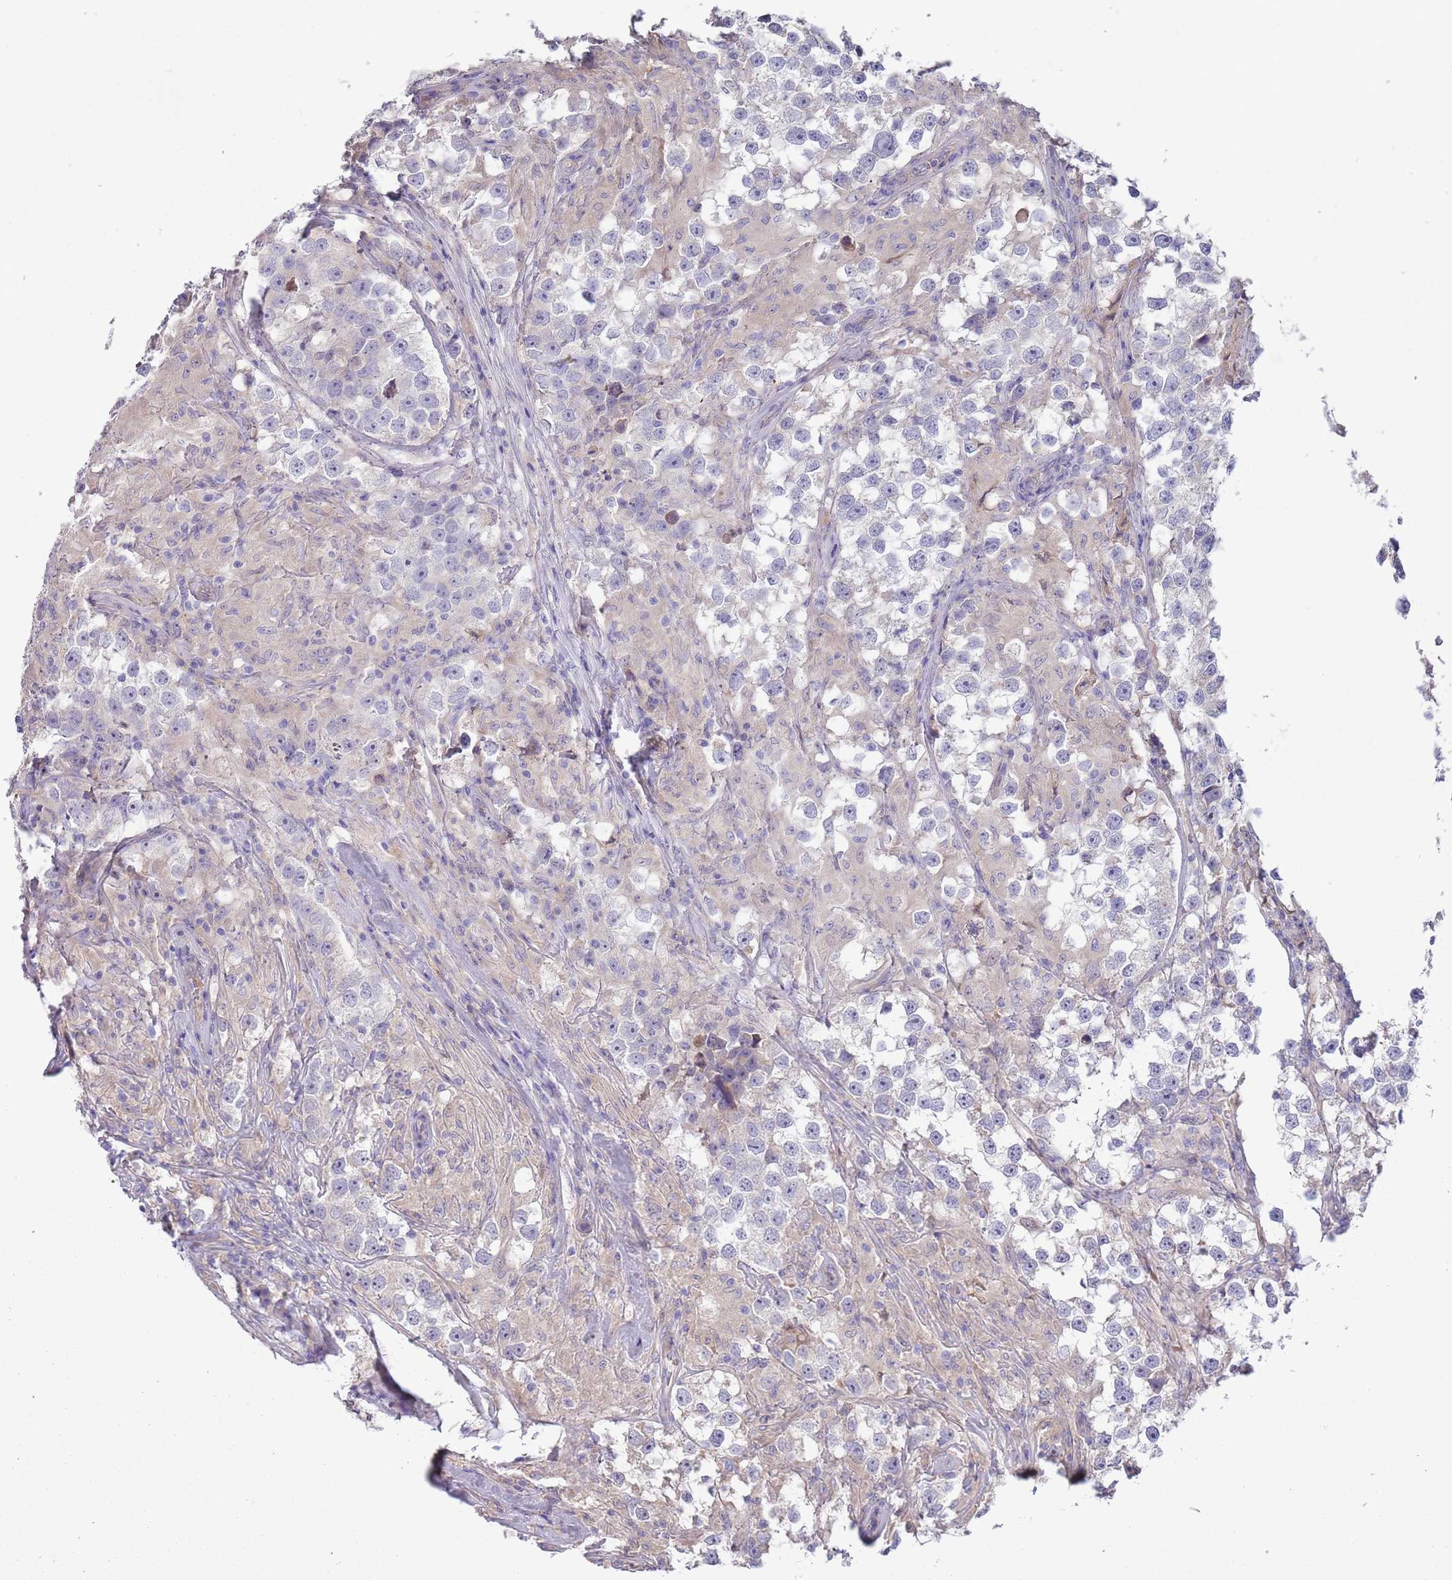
{"staining": {"intensity": "negative", "quantity": "none", "location": "none"}, "tissue": "testis cancer", "cell_type": "Tumor cells", "image_type": "cancer", "snomed": [{"axis": "morphology", "description": "Seminoma, NOS"}, {"axis": "topography", "description": "Testis"}], "caption": "IHC image of testis seminoma stained for a protein (brown), which exhibits no positivity in tumor cells.", "gene": "CABYR", "patient": {"sex": "male", "age": 46}}